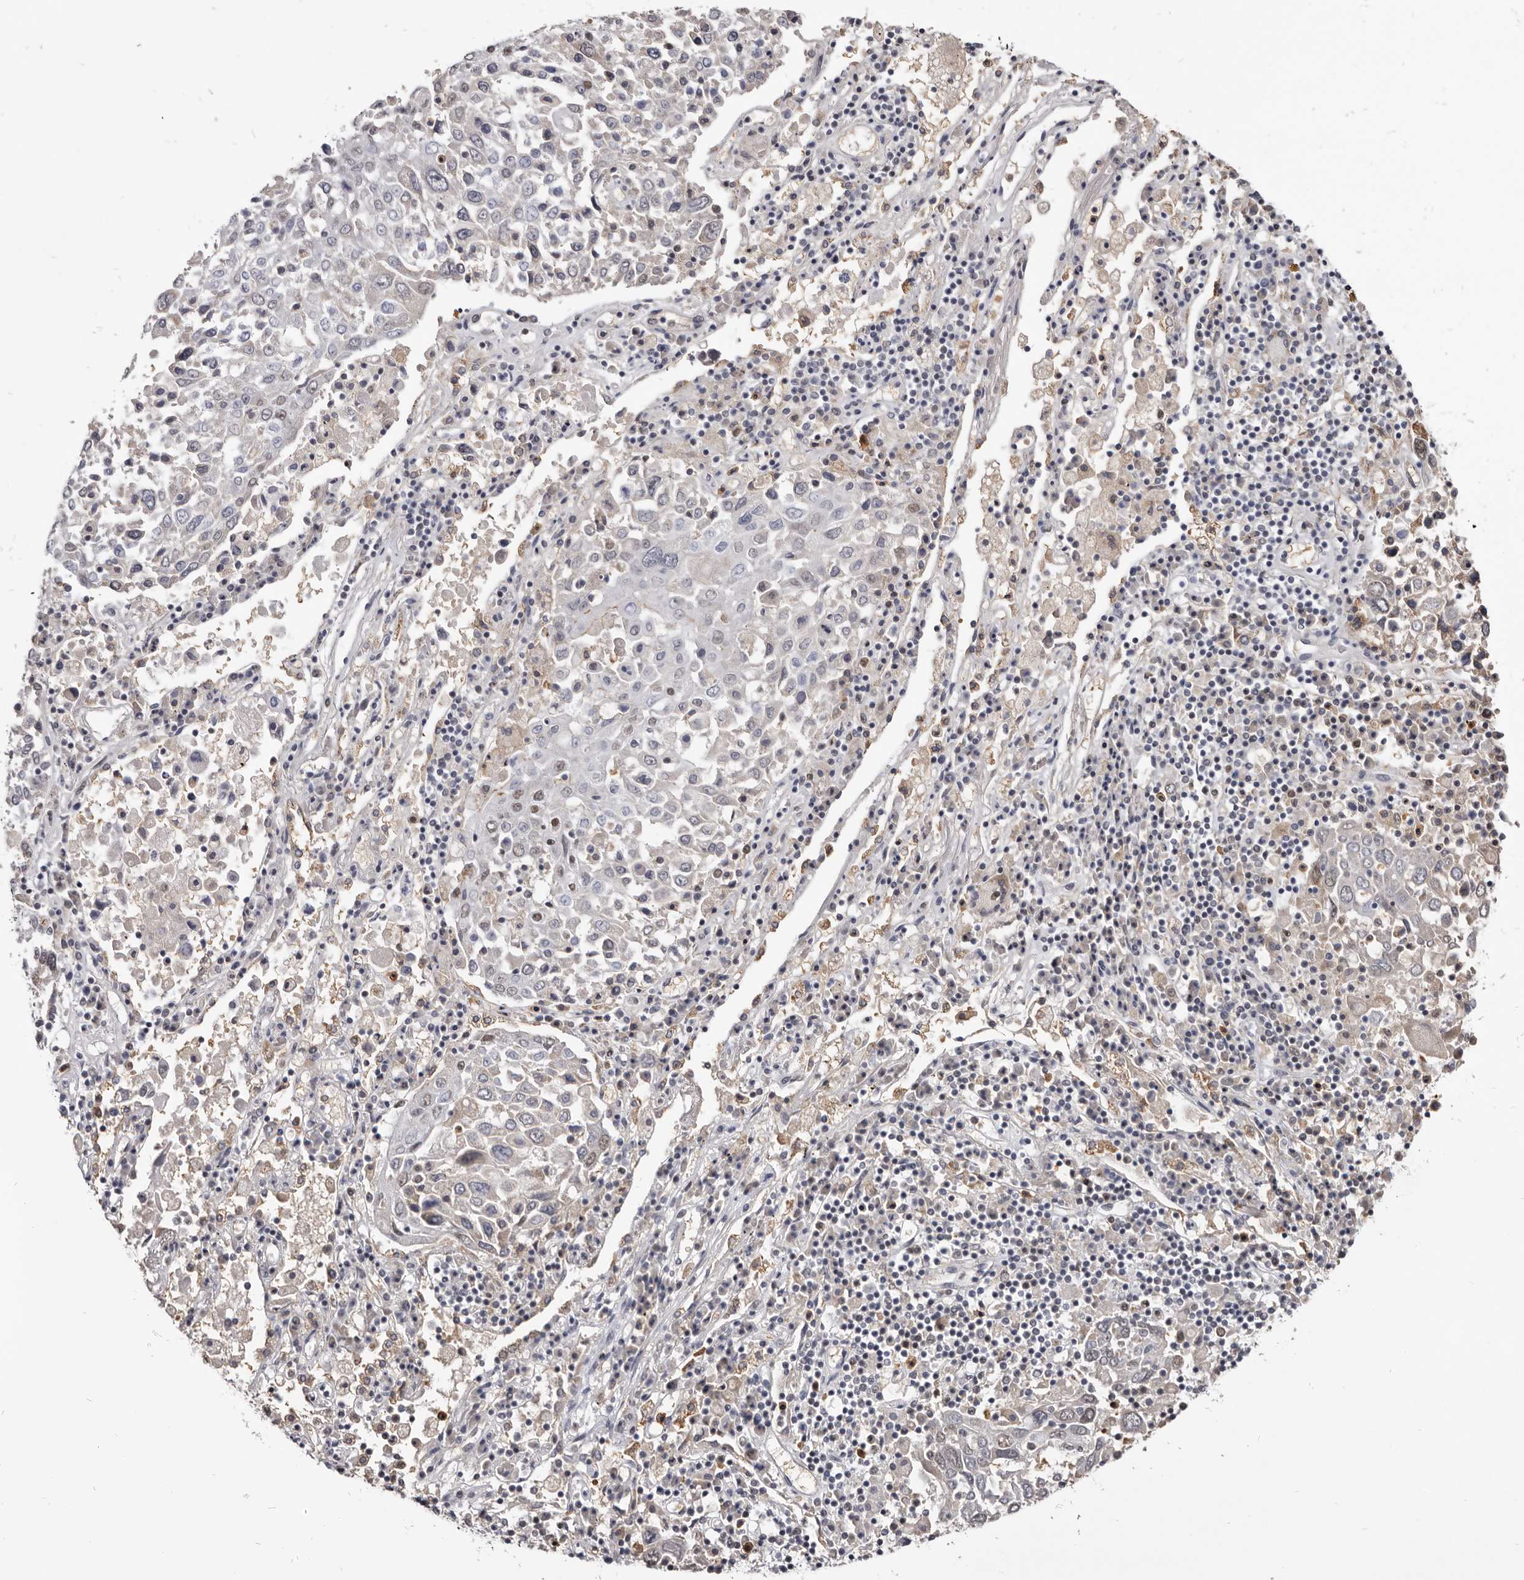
{"staining": {"intensity": "weak", "quantity": "<25%", "location": "nuclear"}, "tissue": "lung cancer", "cell_type": "Tumor cells", "image_type": "cancer", "snomed": [{"axis": "morphology", "description": "Squamous cell carcinoma, NOS"}, {"axis": "topography", "description": "Lung"}], "caption": "This is an immunohistochemistry (IHC) histopathology image of lung squamous cell carcinoma. There is no staining in tumor cells.", "gene": "CGN", "patient": {"sex": "male", "age": 65}}